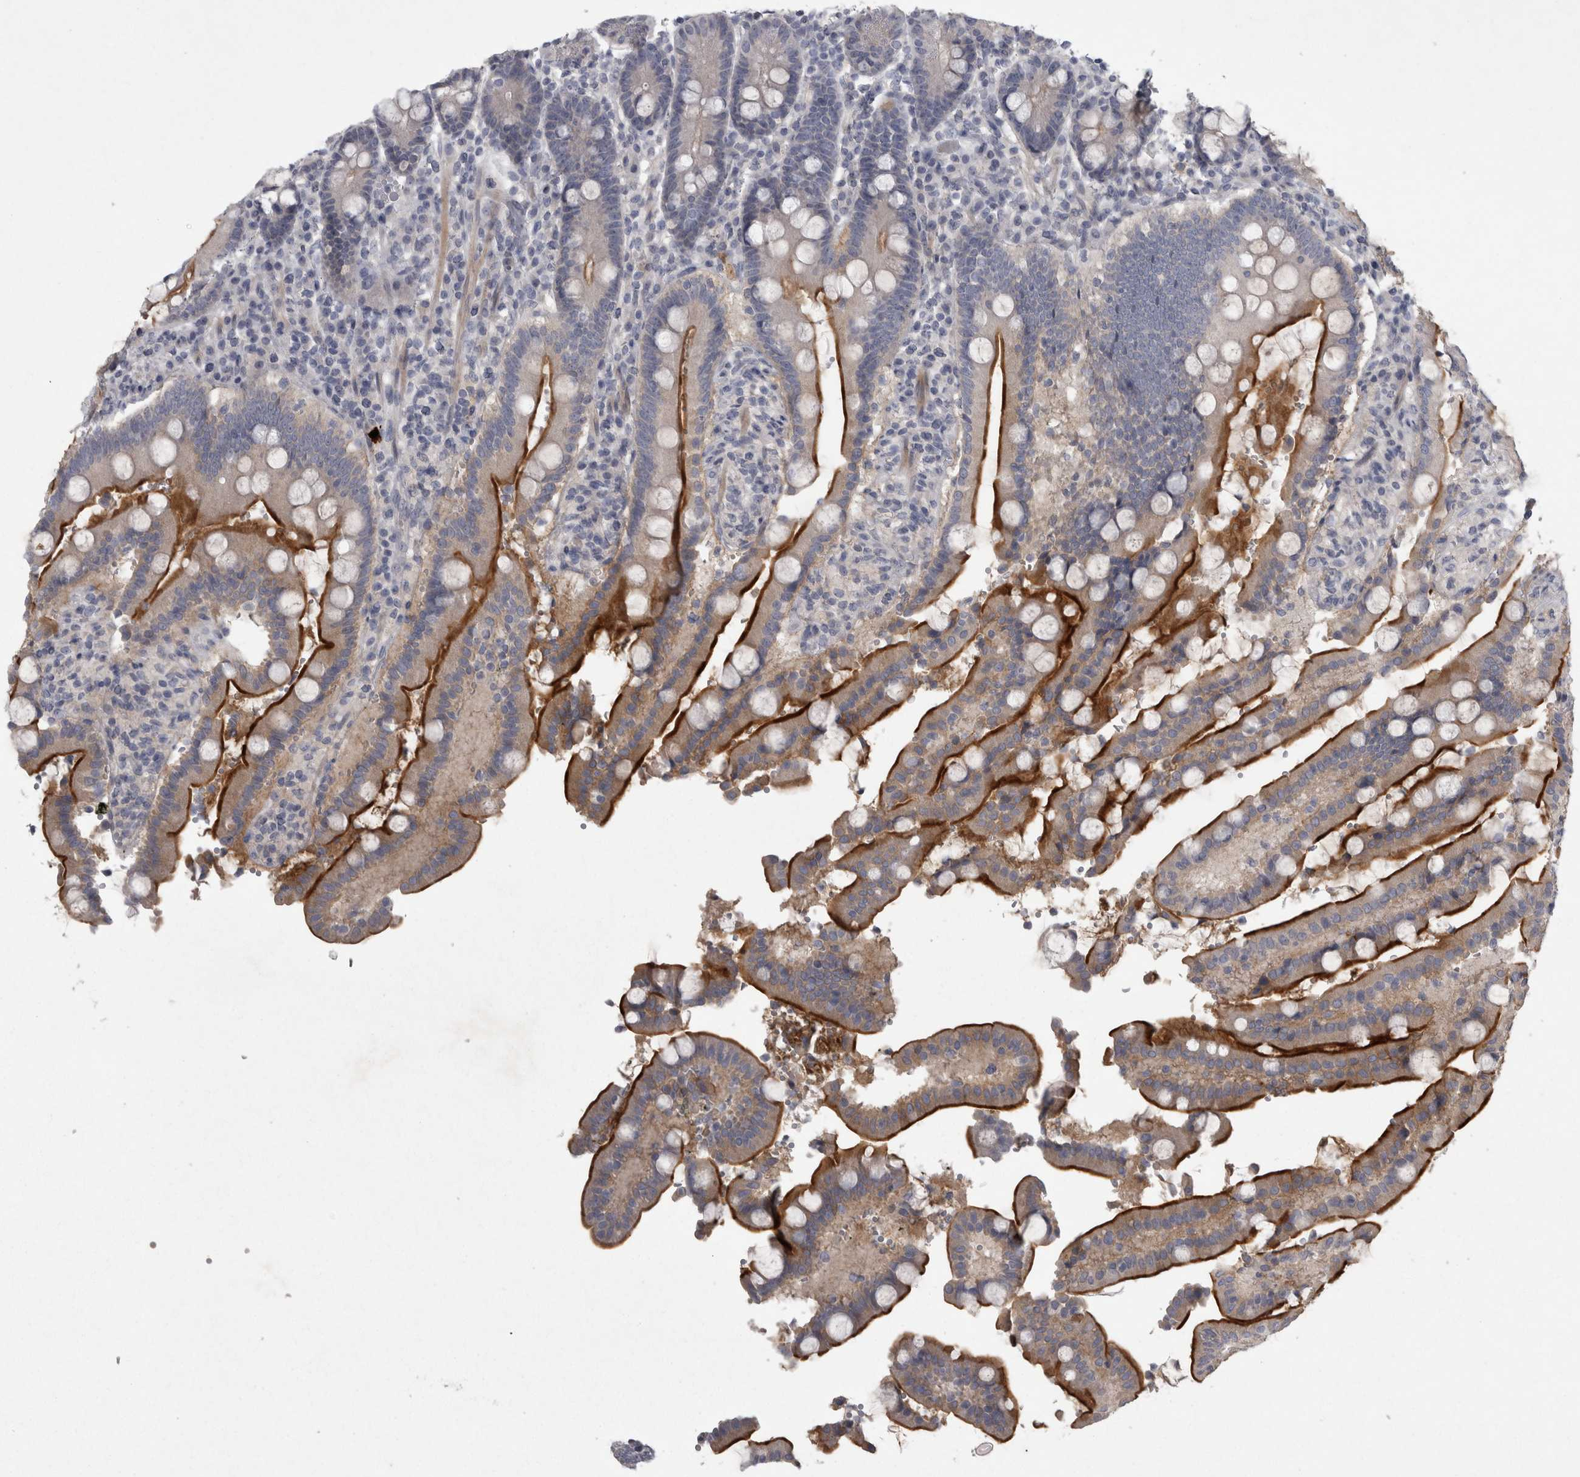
{"staining": {"intensity": "strong", "quantity": "<25%", "location": "cytoplasmic/membranous"}, "tissue": "duodenum", "cell_type": "Glandular cells", "image_type": "normal", "snomed": [{"axis": "morphology", "description": "Normal tissue, NOS"}, {"axis": "topography", "description": "Small intestine, NOS"}], "caption": "Unremarkable duodenum demonstrates strong cytoplasmic/membranous staining in about <25% of glandular cells, visualized by immunohistochemistry.", "gene": "ENPP7", "patient": {"sex": "female", "age": 71}}